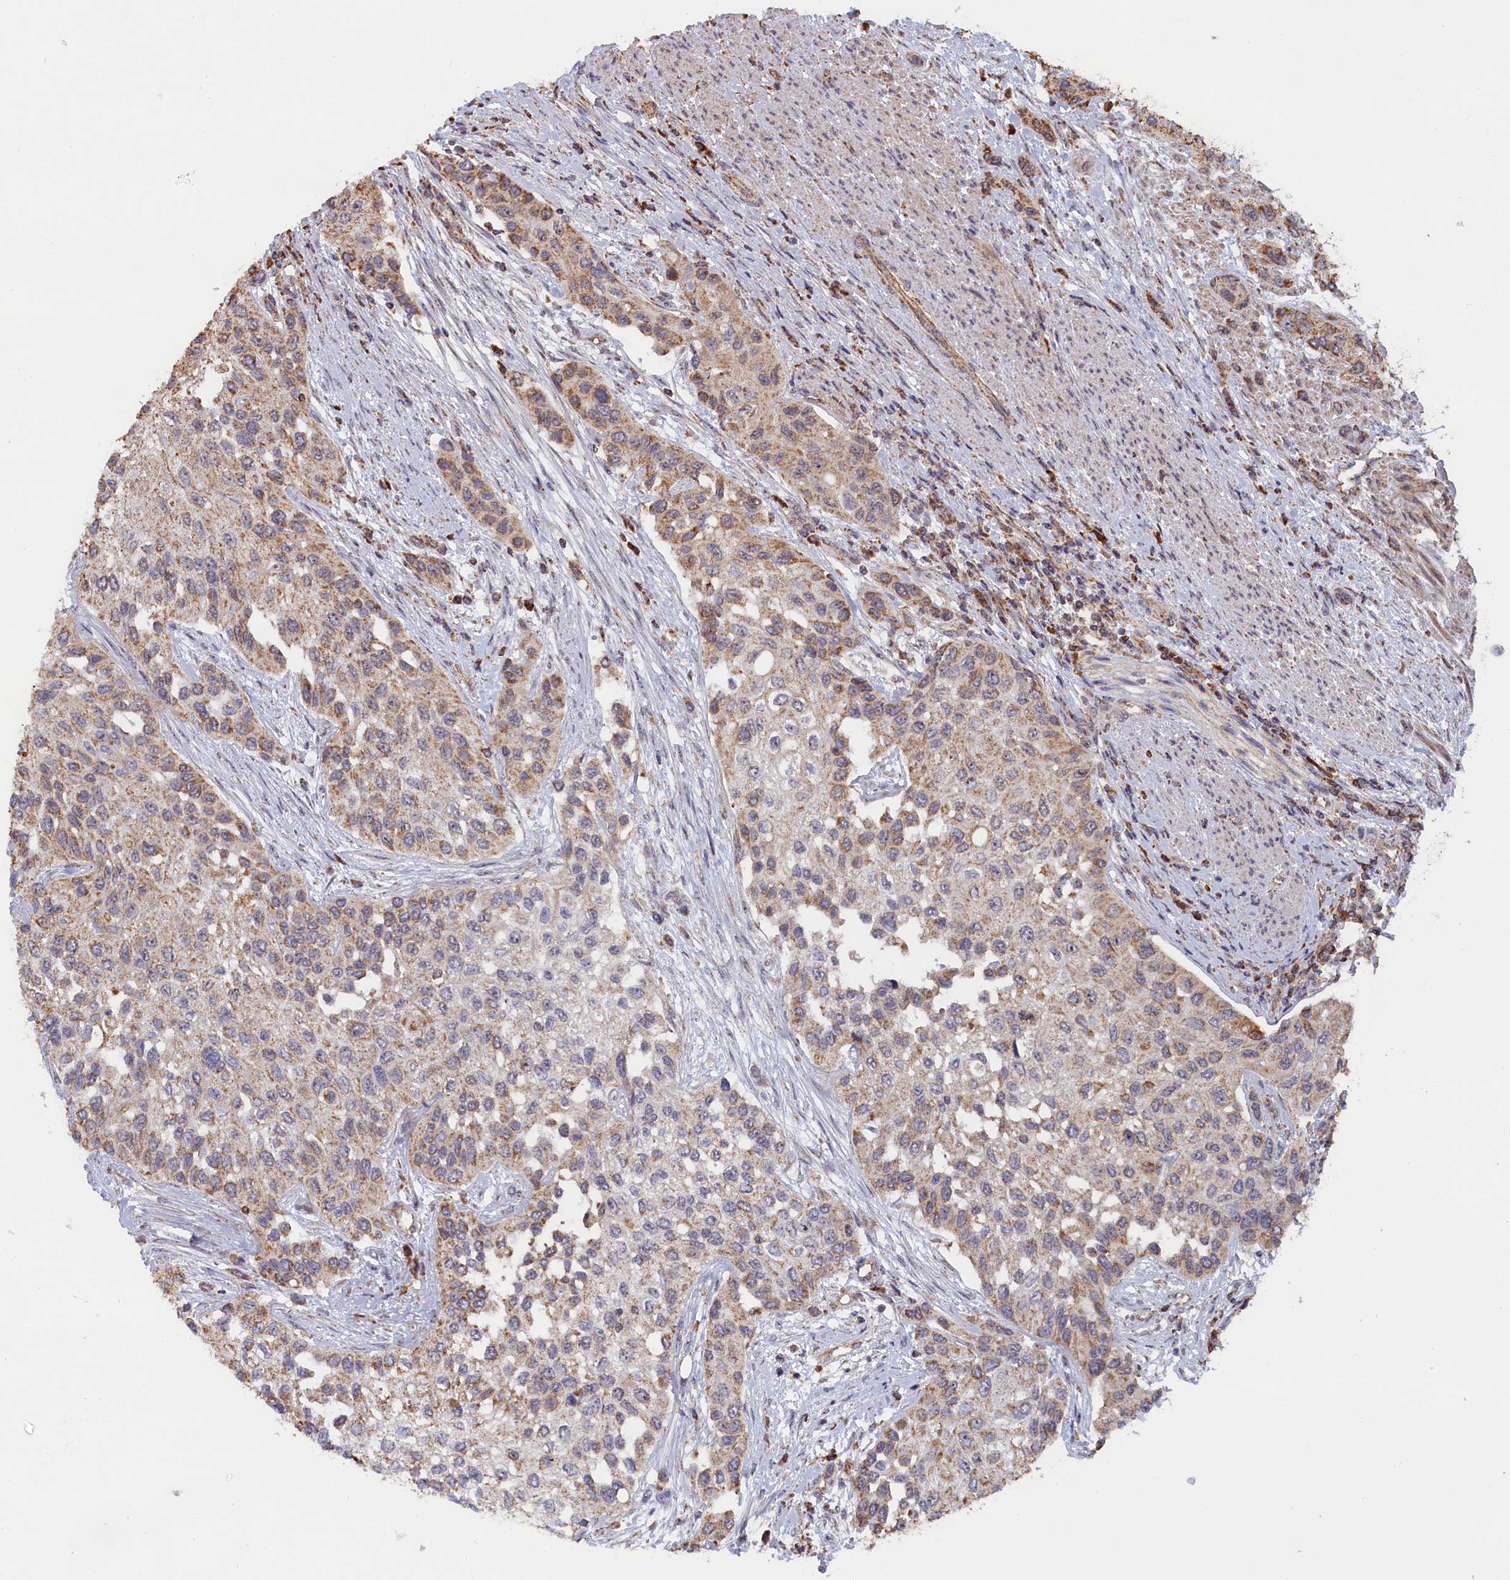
{"staining": {"intensity": "weak", "quantity": "25%-75%", "location": "cytoplasmic/membranous"}, "tissue": "urothelial cancer", "cell_type": "Tumor cells", "image_type": "cancer", "snomed": [{"axis": "morphology", "description": "Normal tissue, NOS"}, {"axis": "morphology", "description": "Urothelial carcinoma, High grade"}, {"axis": "topography", "description": "Vascular tissue"}, {"axis": "topography", "description": "Urinary bladder"}], "caption": "Urothelial carcinoma (high-grade) stained with a brown dye displays weak cytoplasmic/membranous positive positivity in approximately 25%-75% of tumor cells.", "gene": "ZNF816", "patient": {"sex": "female", "age": 56}}